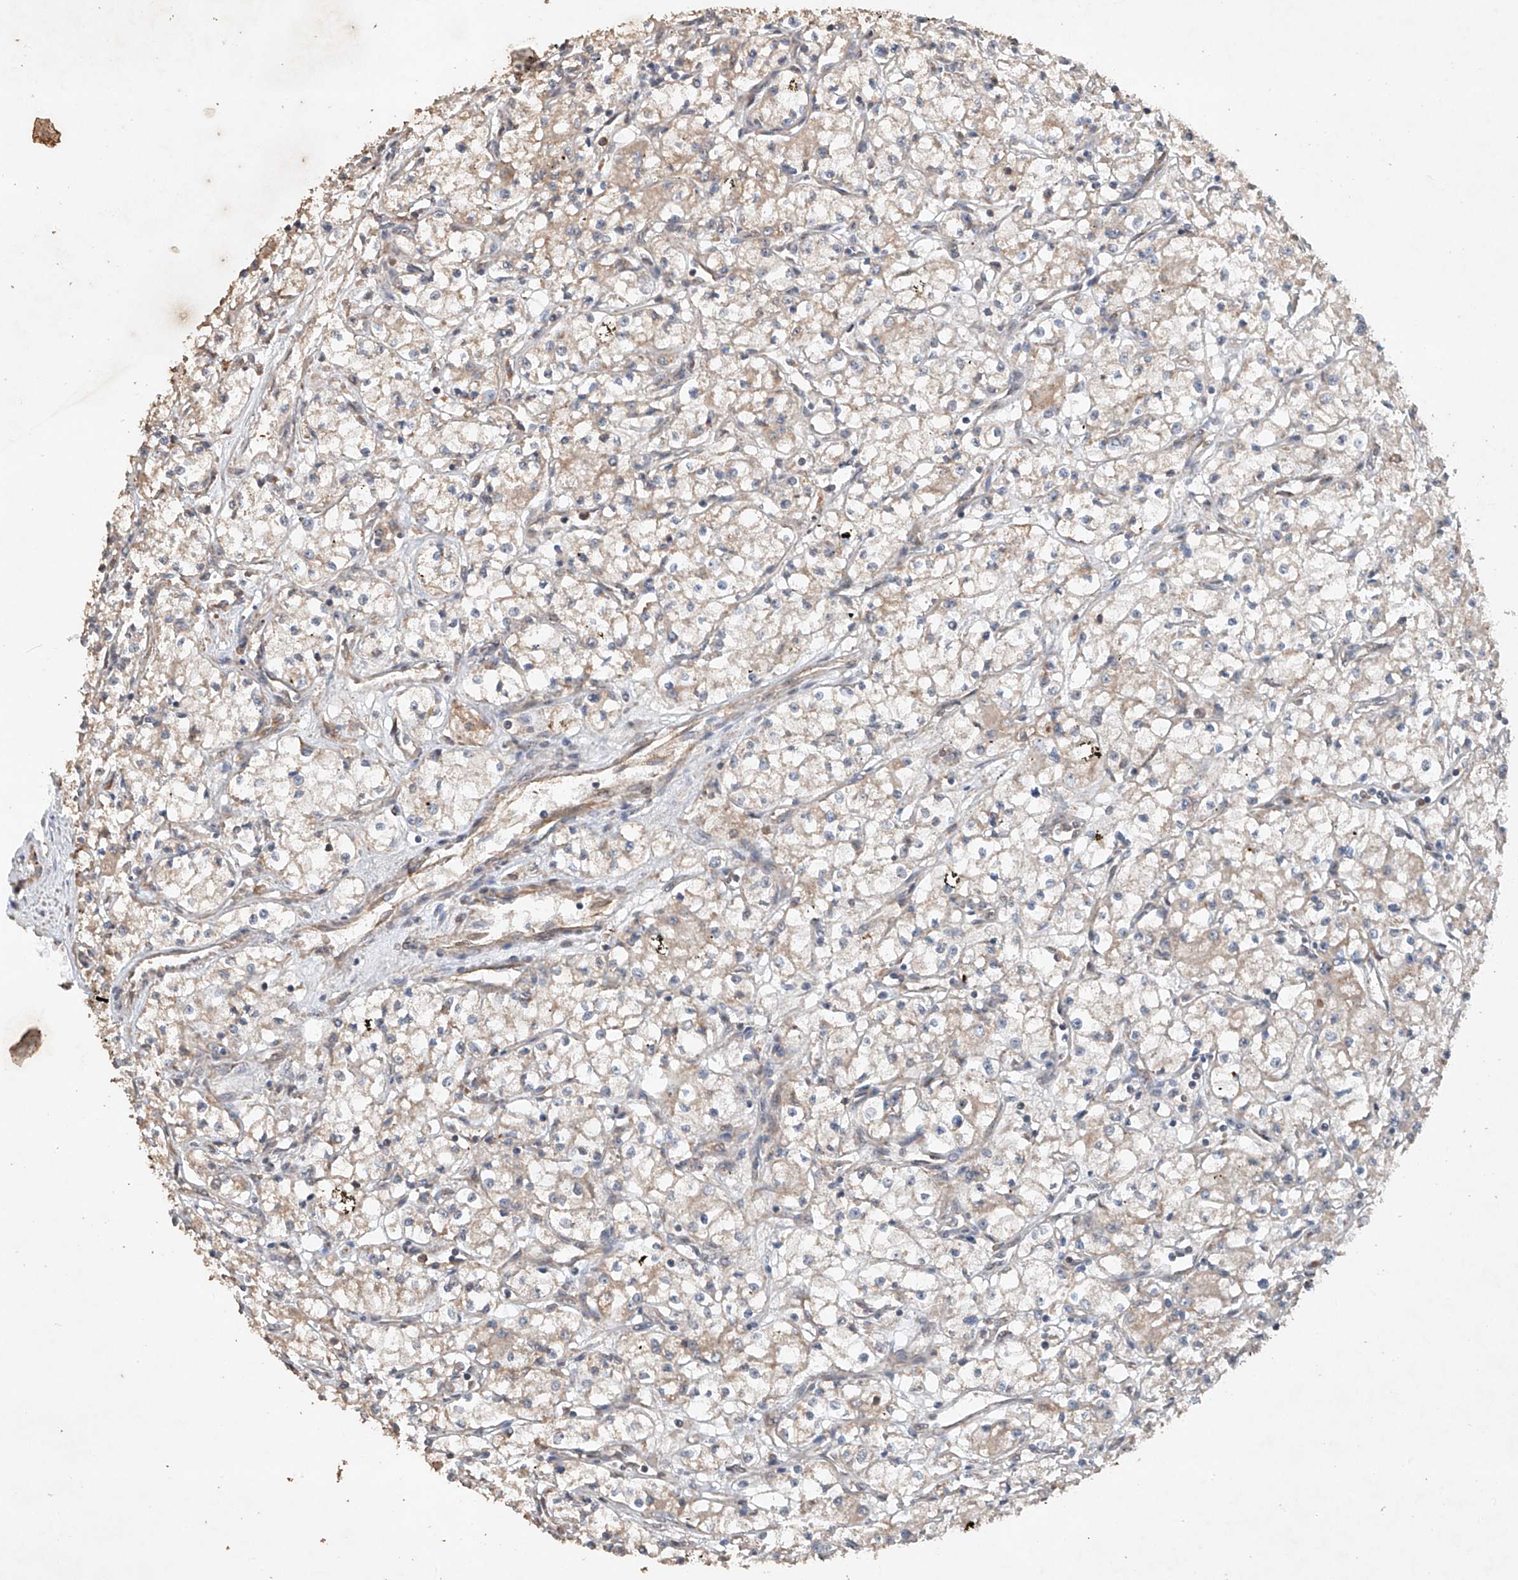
{"staining": {"intensity": "weak", "quantity": "<25%", "location": "cytoplasmic/membranous"}, "tissue": "renal cancer", "cell_type": "Tumor cells", "image_type": "cancer", "snomed": [{"axis": "morphology", "description": "Adenocarcinoma, NOS"}, {"axis": "topography", "description": "Kidney"}], "caption": "Immunohistochemistry of human adenocarcinoma (renal) reveals no expression in tumor cells.", "gene": "CEP85L", "patient": {"sex": "male", "age": 59}}